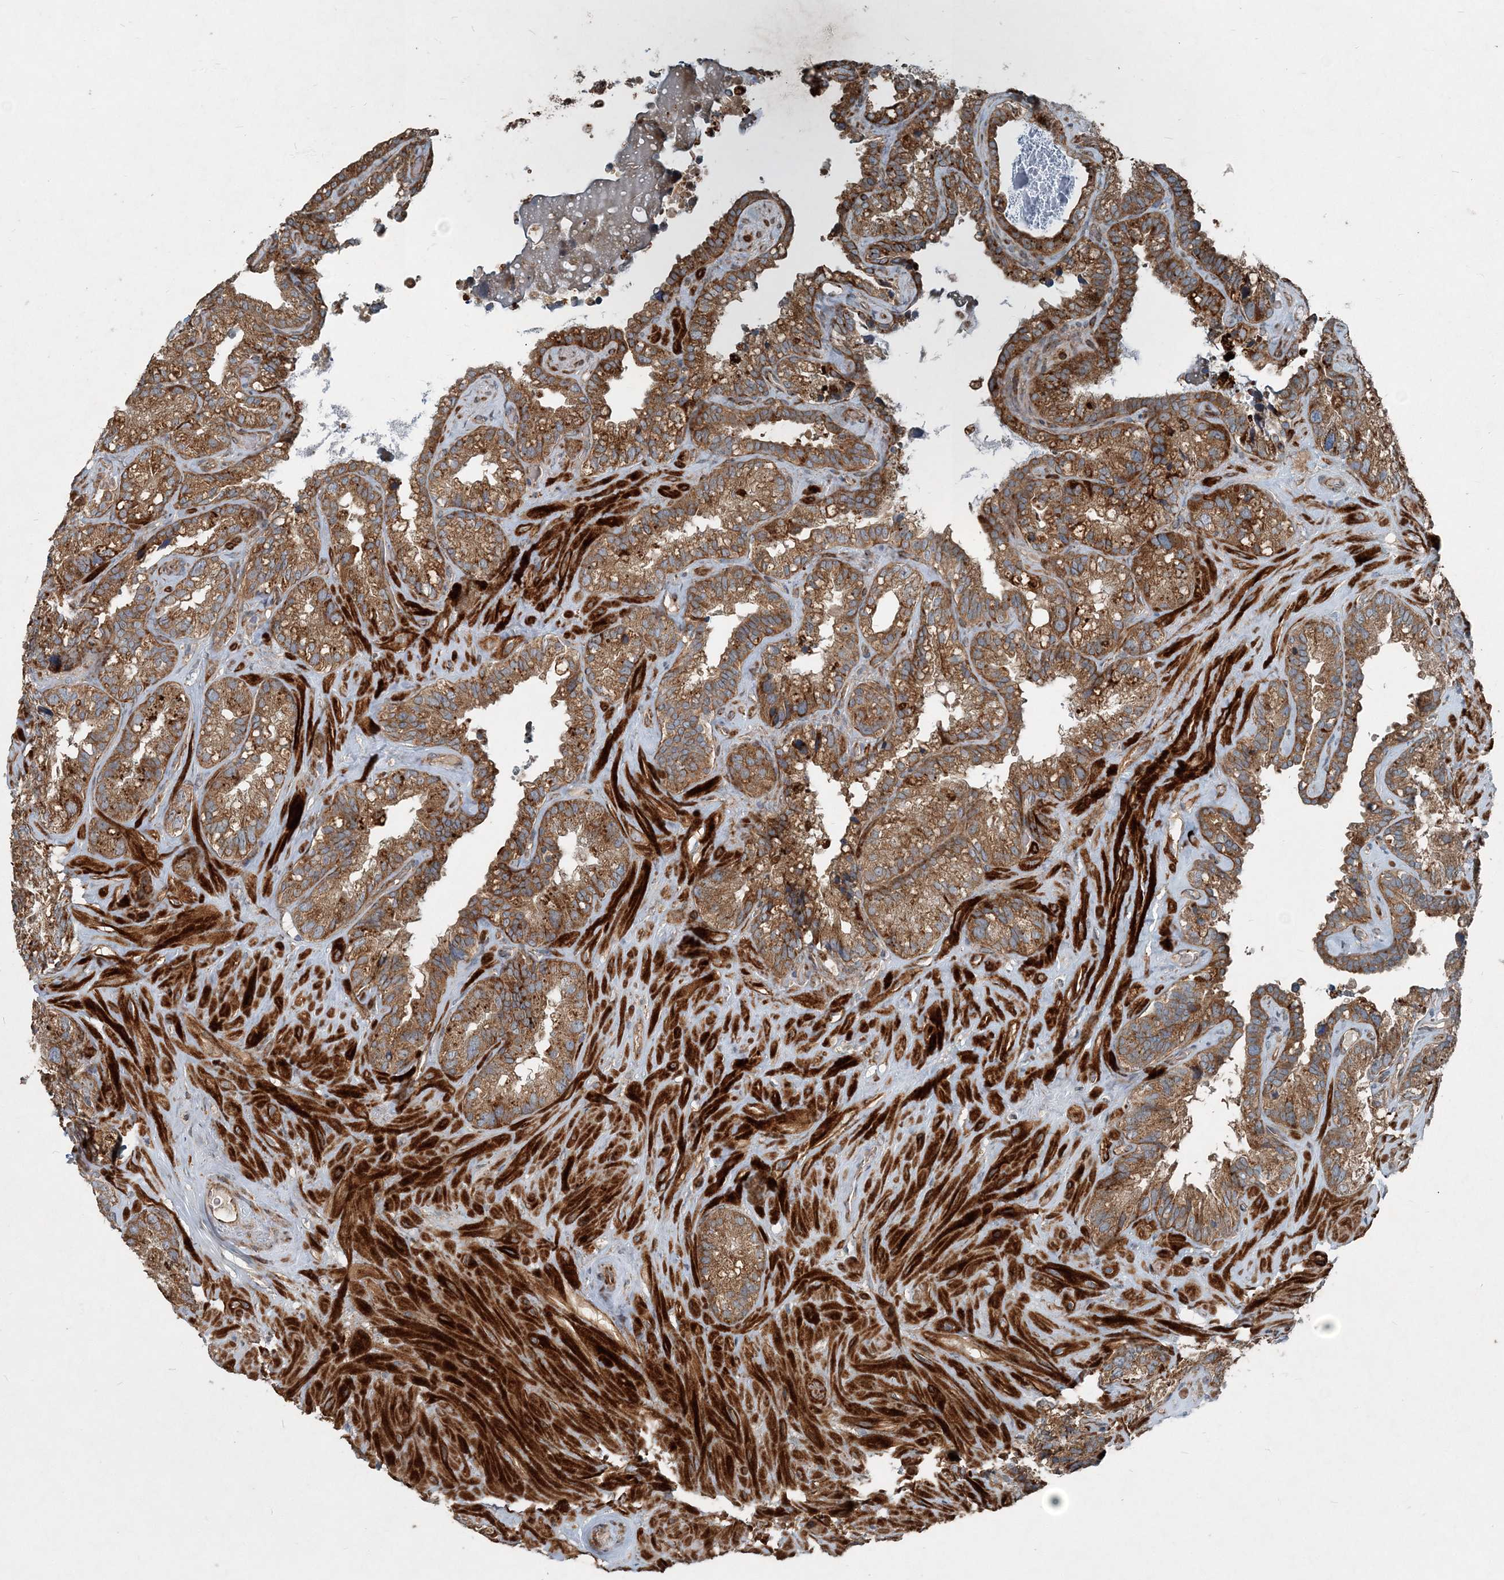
{"staining": {"intensity": "strong", "quantity": ">75%", "location": "cytoplasmic/membranous"}, "tissue": "seminal vesicle", "cell_type": "Glandular cells", "image_type": "normal", "snomed": [{"axis": "morphology", "description": "Normal tissue, NOS"}, {"axis": "topography", "description": "Prostate"}, {"axis": "topography", "description": "Seminal veicle"}], "caption": "A brown stain highlights strong cytoplasmic/membranous expression of a protein in glandular cells of normal seminal vesicle.", "gene": "INTU", "patient": {"sex": "male", "age": 68}}